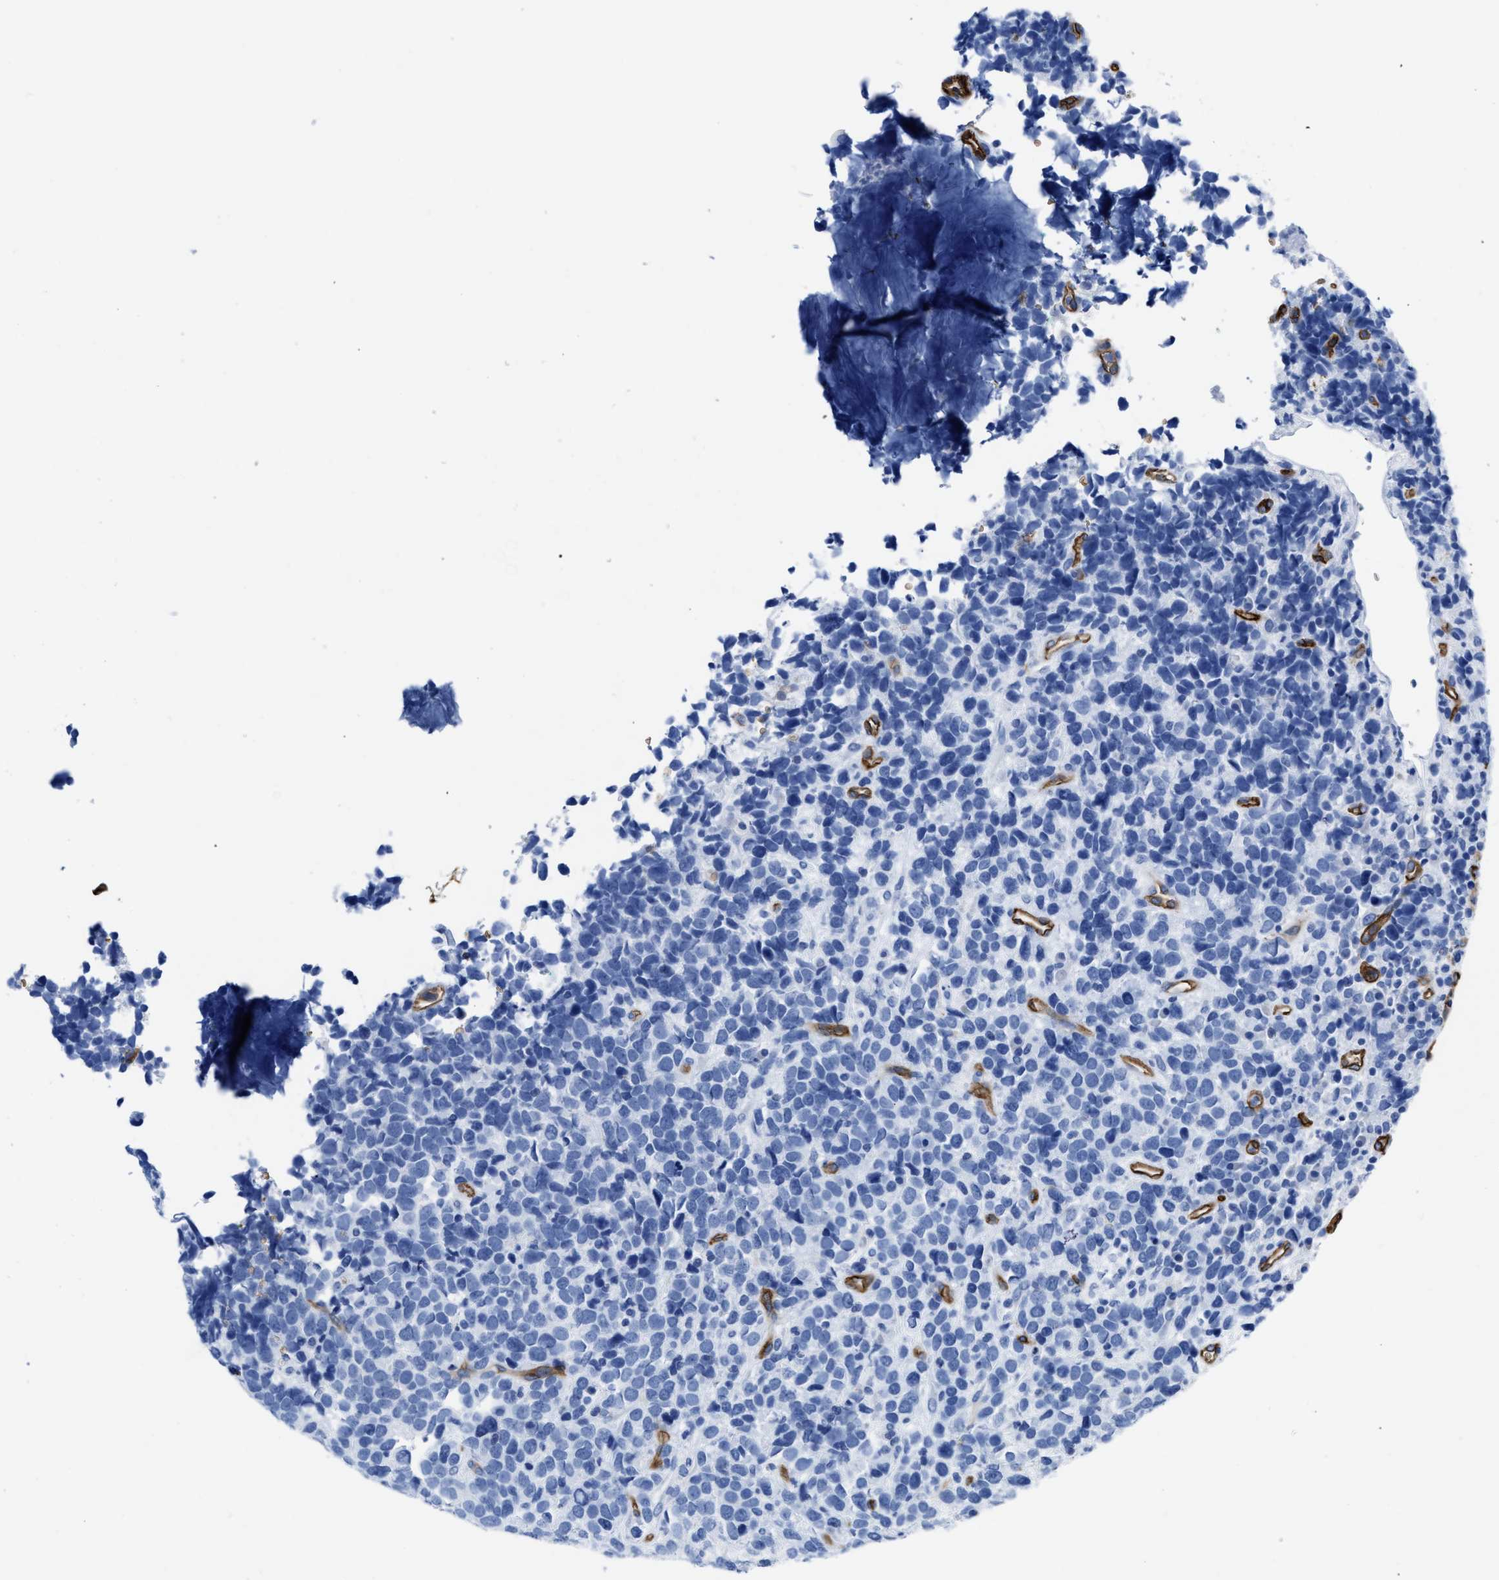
{"staining": {"intensity": "negative", "quantity": "none", "location": "none"}, "tissue": "urothelial cancer", "cell_type": "Tumor cells", "image_type": "cancer", "snomed": [{"axis": "morphology", "description": "Urothelial carcinoma, High grade"}, {"axis": "topography", "description": "Urinary bladder"}], "caption": "Photomicrograph shows no protein positivity in tumor cells of urothelial carcinoma (high-grade) tissue.", "gene": "AQP1", "patient": {"sex": "female", "age": 82}}